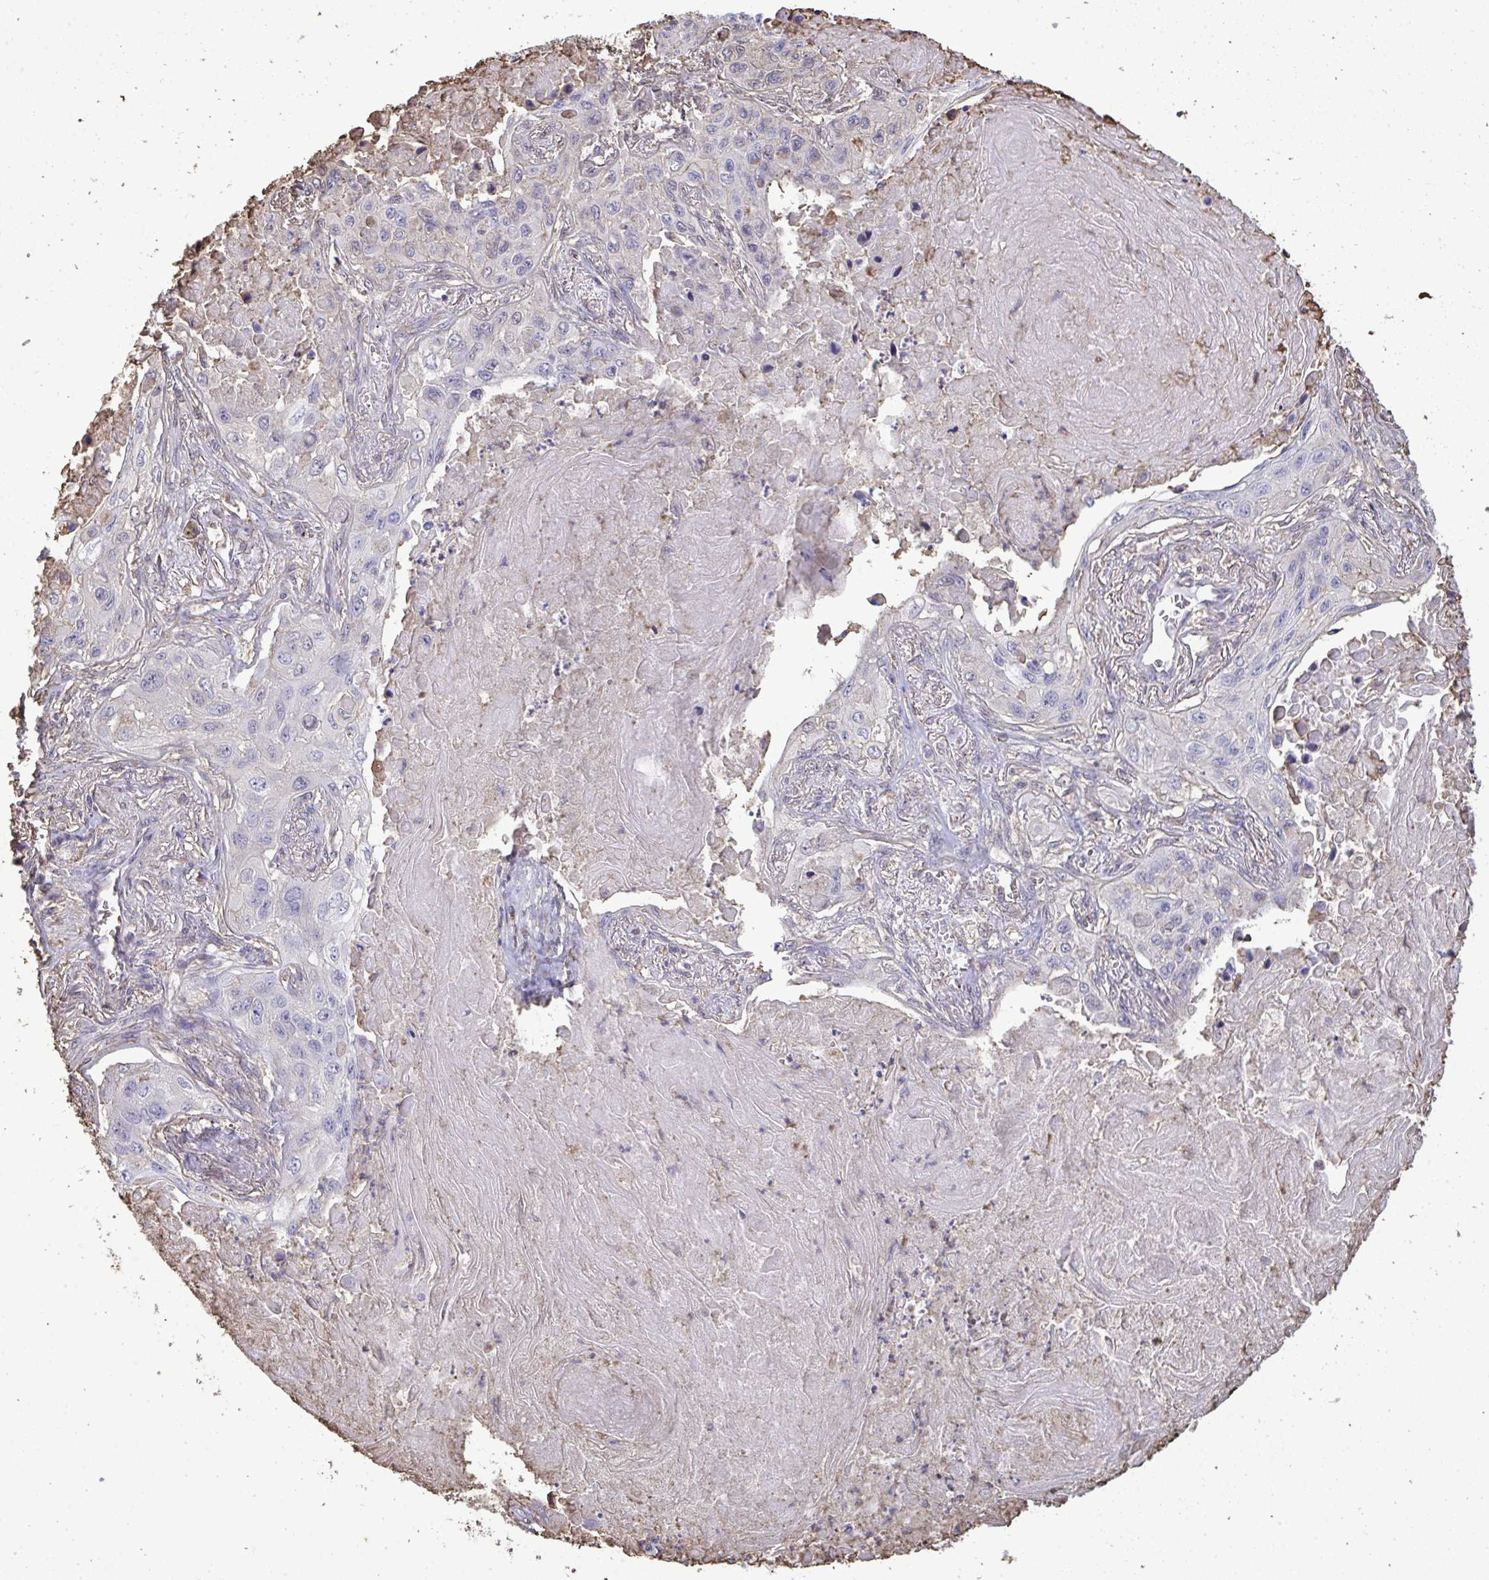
{"staining": {"intensity": "negative", "quantity": "none", "location": "none"}, "tissue": "lung cancer", "cell_type": "Tumor cells", "image_type": "cancer", "snomed": [{"axis": "morphology", "description": "Squamous cell carcinoma, NOS"}, {"axis": "topography", "description": "Lung"}], "caption": "IHC of squamous cell carcinoma (lung) shows no expression in tumor cells. The staining was performed using DAB (3,3'-diaminobenzidine) to visualize the protein expression in brown, while the nuclei were stained in blue with hematoxylin (Magnification: 20x).", "gene": "ANXA5", "patient": {"sex": "male", "age": 75}}